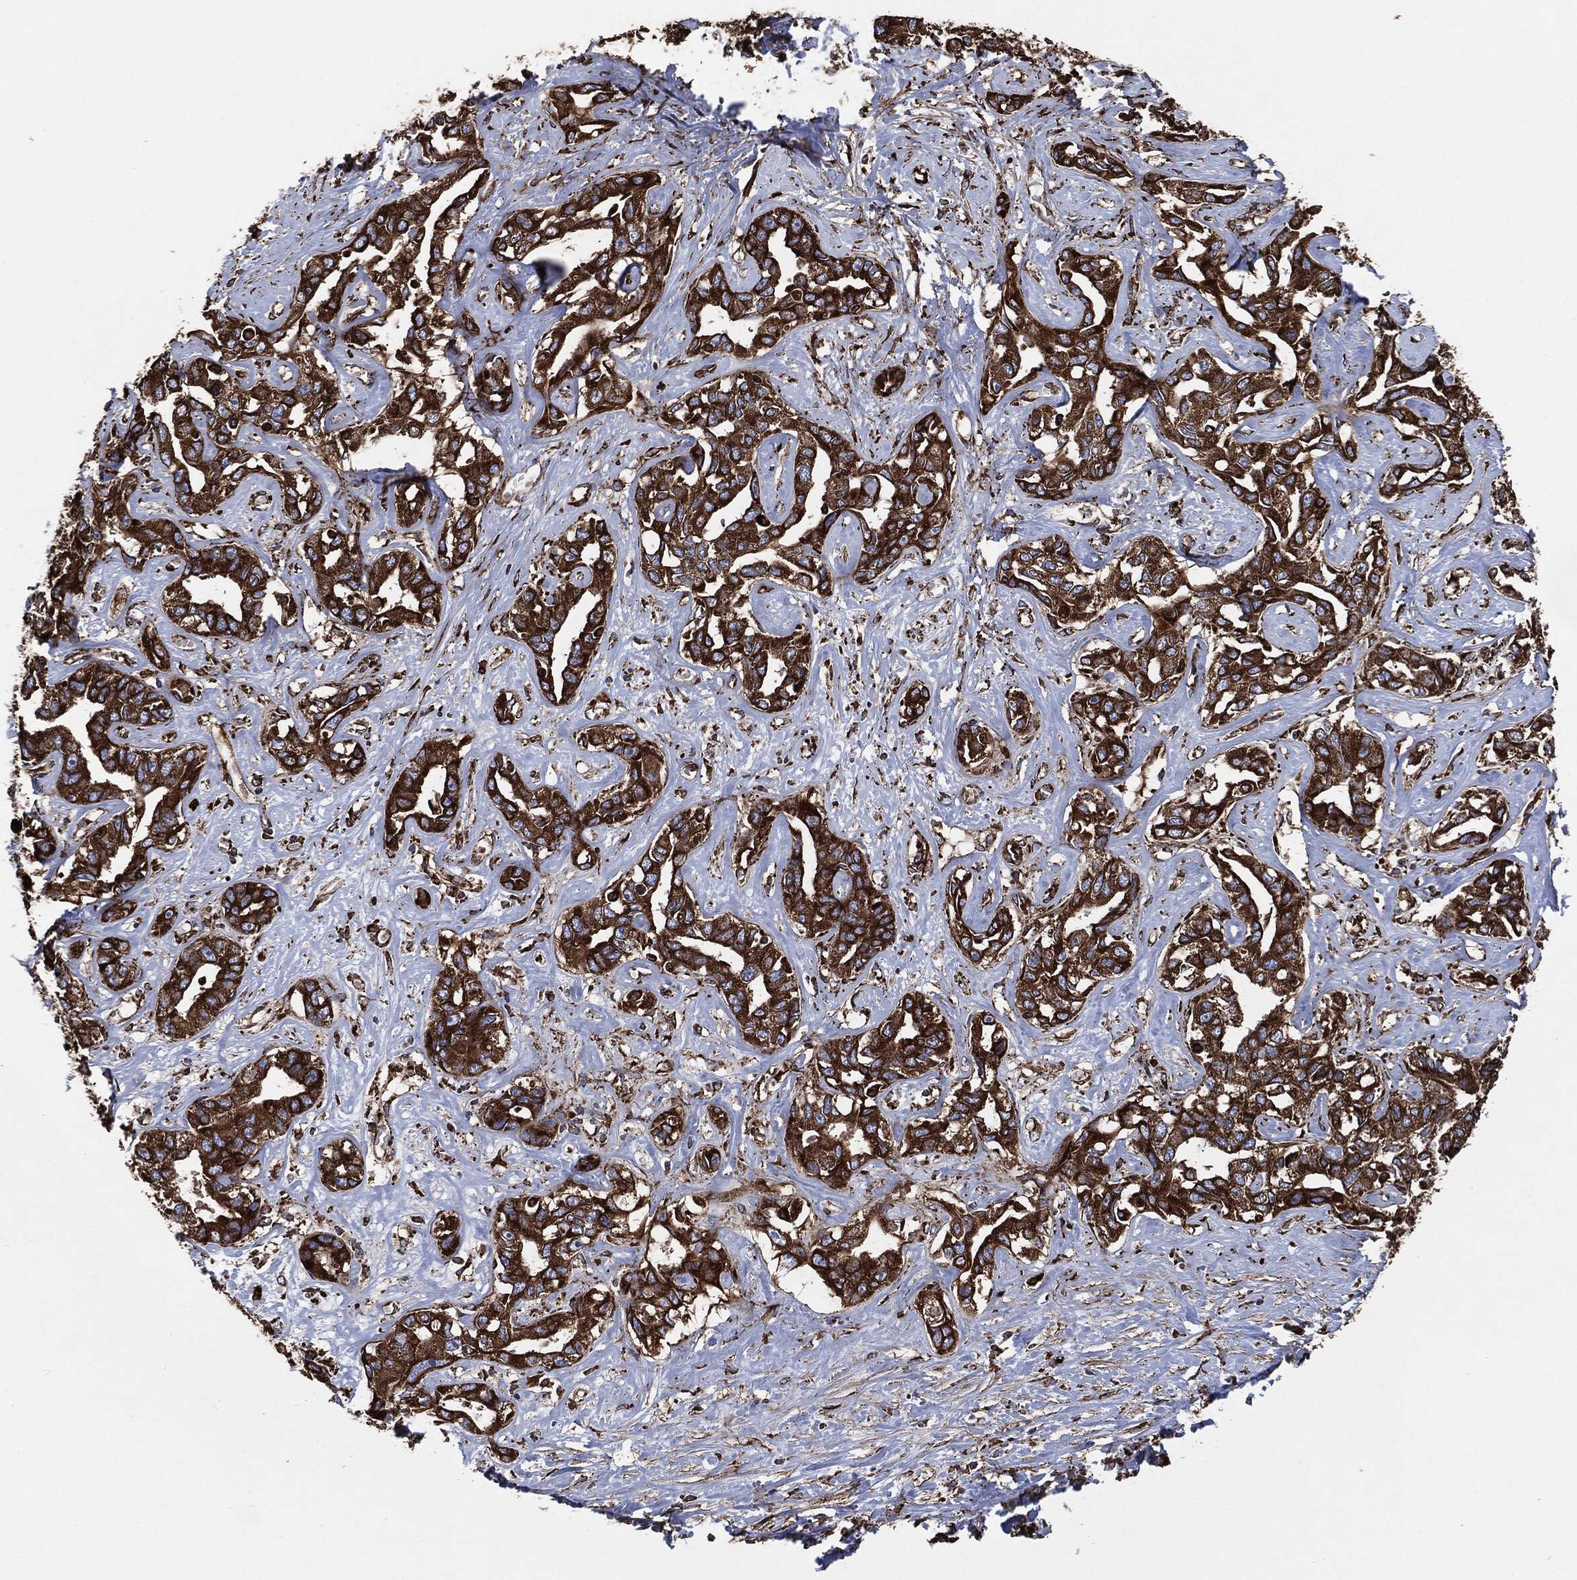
{"staining": {"intensity": "strong", "quantity": ">75%", "location": "cytoplasmic/membranous"}, "tissue": "liver cancer", "cell_type": "Tumor cells", "image_type": "cancer", "snomed": [{"axis": "morphology", "description": "Cholangiocarcinoma"}, {"axis": "topography", "description": "Liver"}], "caption": "A high amount of strong cytoplasmic/membranous positivity is seen in about >75% of tumor cells in cholangiocarcinoma (liver) tissue. The staining was performed using DAB, with brown indicating positive protein expression. Nuclei are stained blue with hematoxylin.", "gene": "AMFR", "patient": {"sex": "male", "age": 59}}